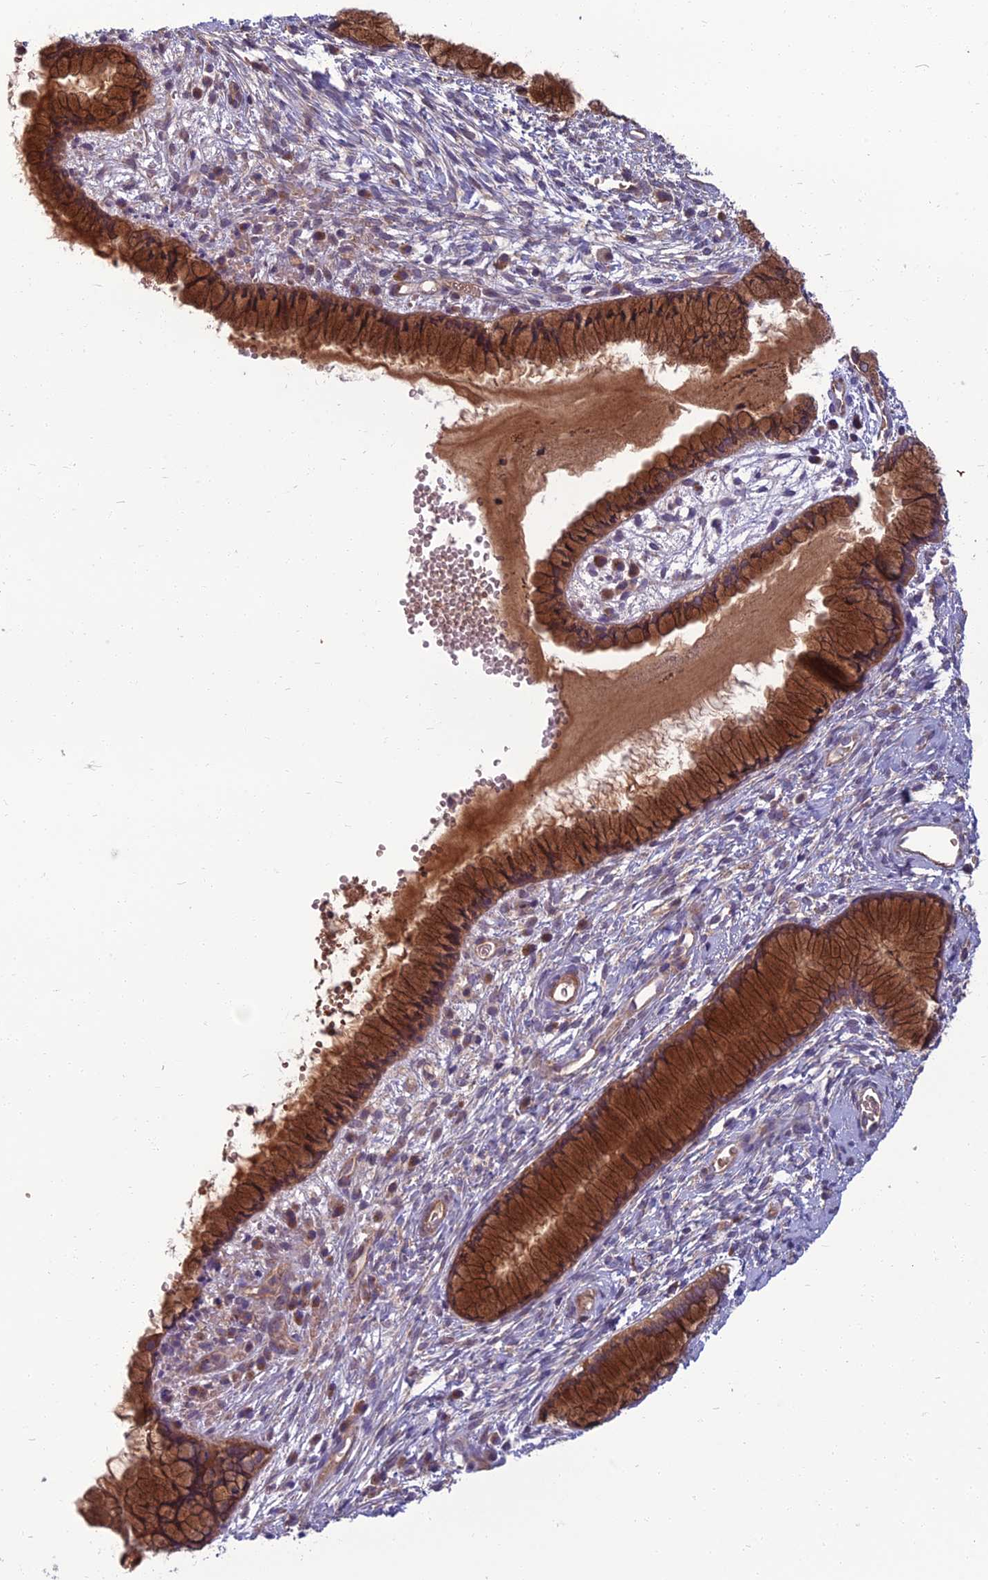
{"staining": {"intensity": "moderate", "quantity": ">75%", "location": "cytoplasmic/membranous"}, "tissue": "cervix", "cell_type": "Glandular cells", "image_type": "normal", "snomed": [{"axis": "morphology", "description": "Normal tissue, NOS"}, {"axis": "topography", "description": "Cervix"}], "caption": "Immunohistochemical staining of normal cervix exhibits medium levels of moderate cytoplasmic/membranous positivity in approximately >75% of glandular cells. The staining is performed using DAB brown chromogen to label protein expression. The nuclei are counter-stained blue using hematoxylin.", "gene": "WDR24", "patient": {"sex": "female", "age": 42}}